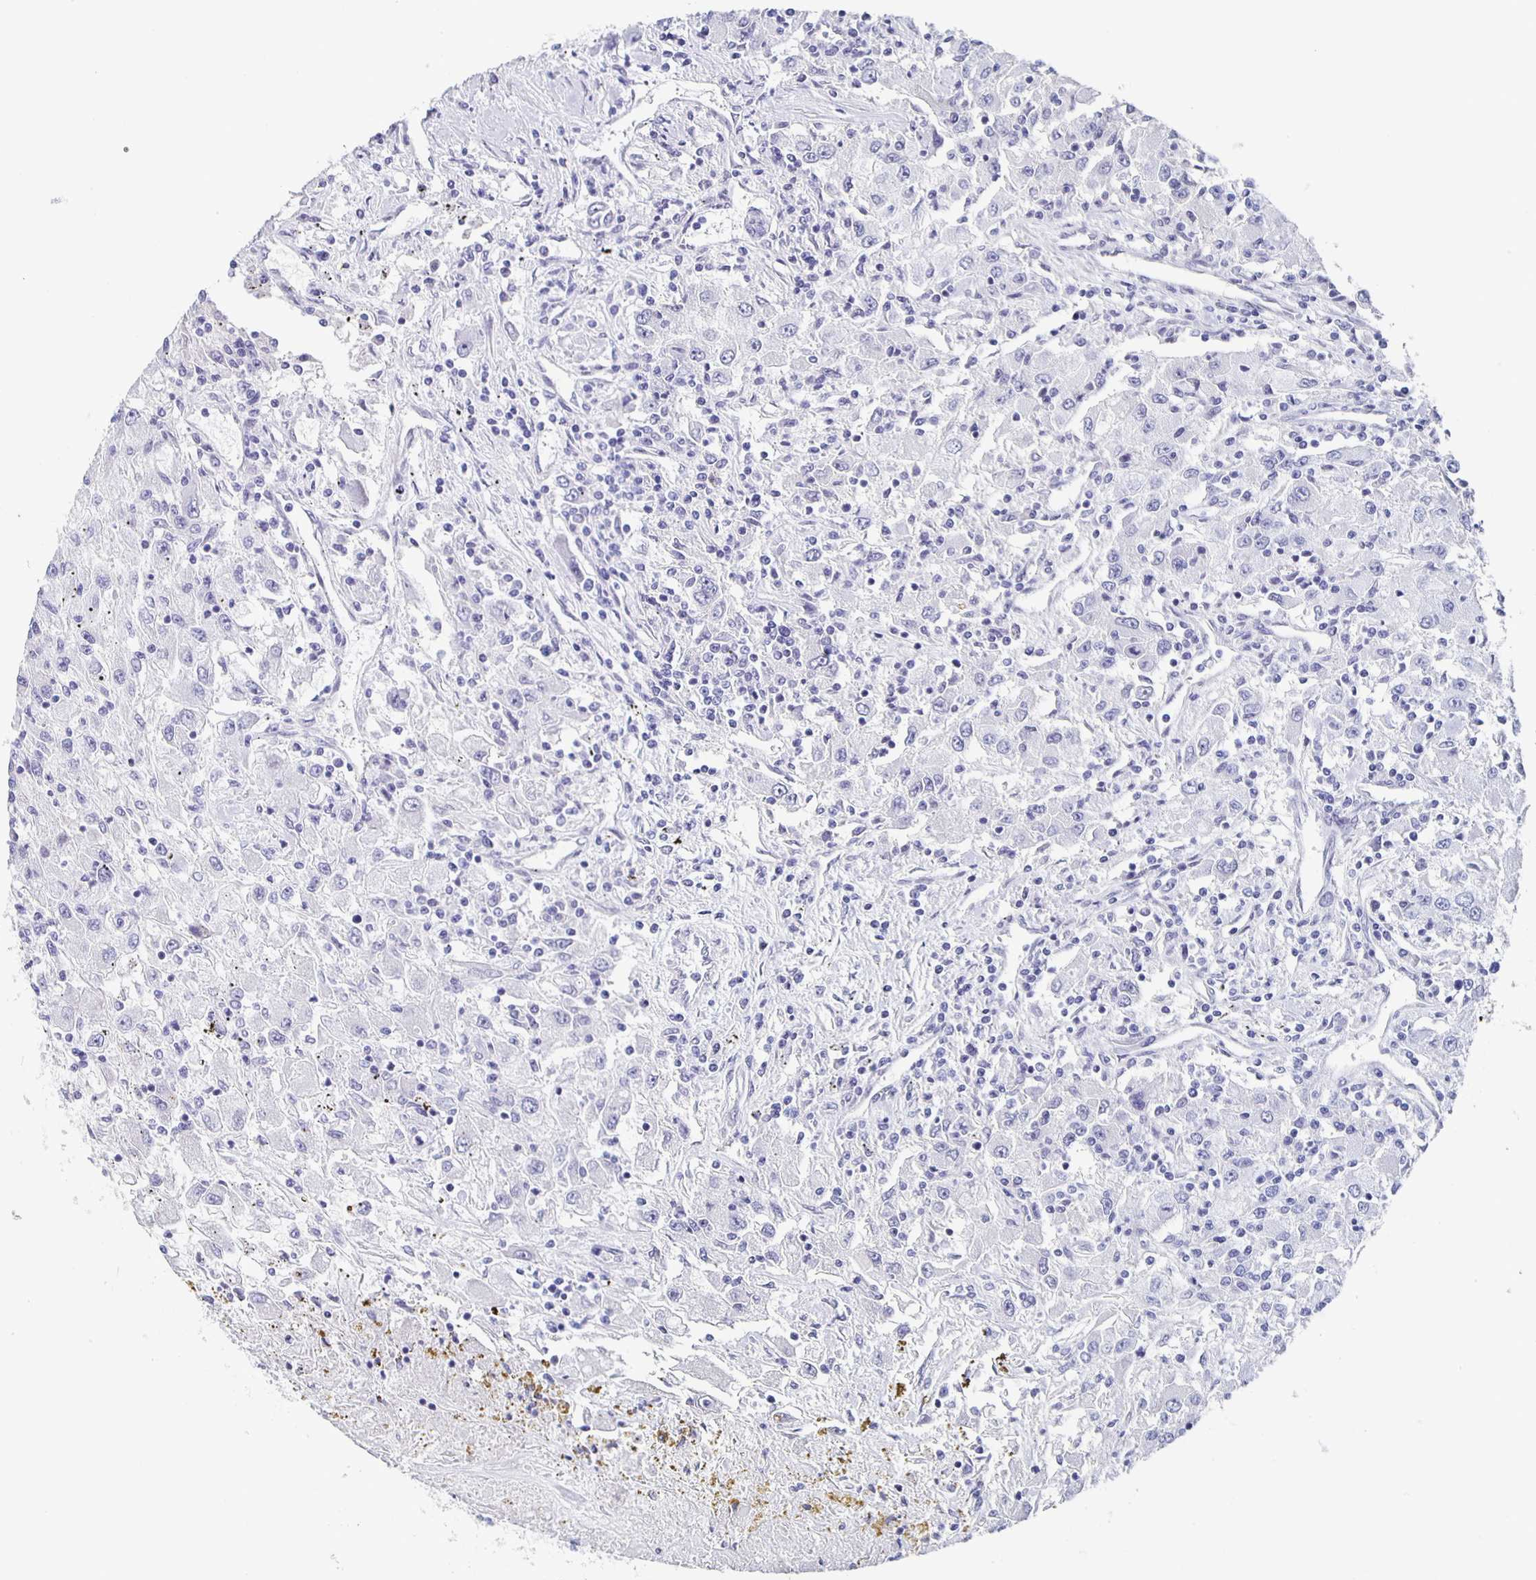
{"staining": {"intensity": "negative", "quantity": "none", "location": "none"}, "tissue": "renal cancer", "cell_type": "Tumor cells", "image_type": "cancer", "snomed": [{"axis": "morphology", "description": "Adenocarcinoma, NOS"}, {"axis": "topography", "description": "Kidney"}], "caption": "Tumor cells are negative for brown protein staining in renal cancer.", "gene": "CCDC17", "patient": {"sex": "female", "age": 67}}